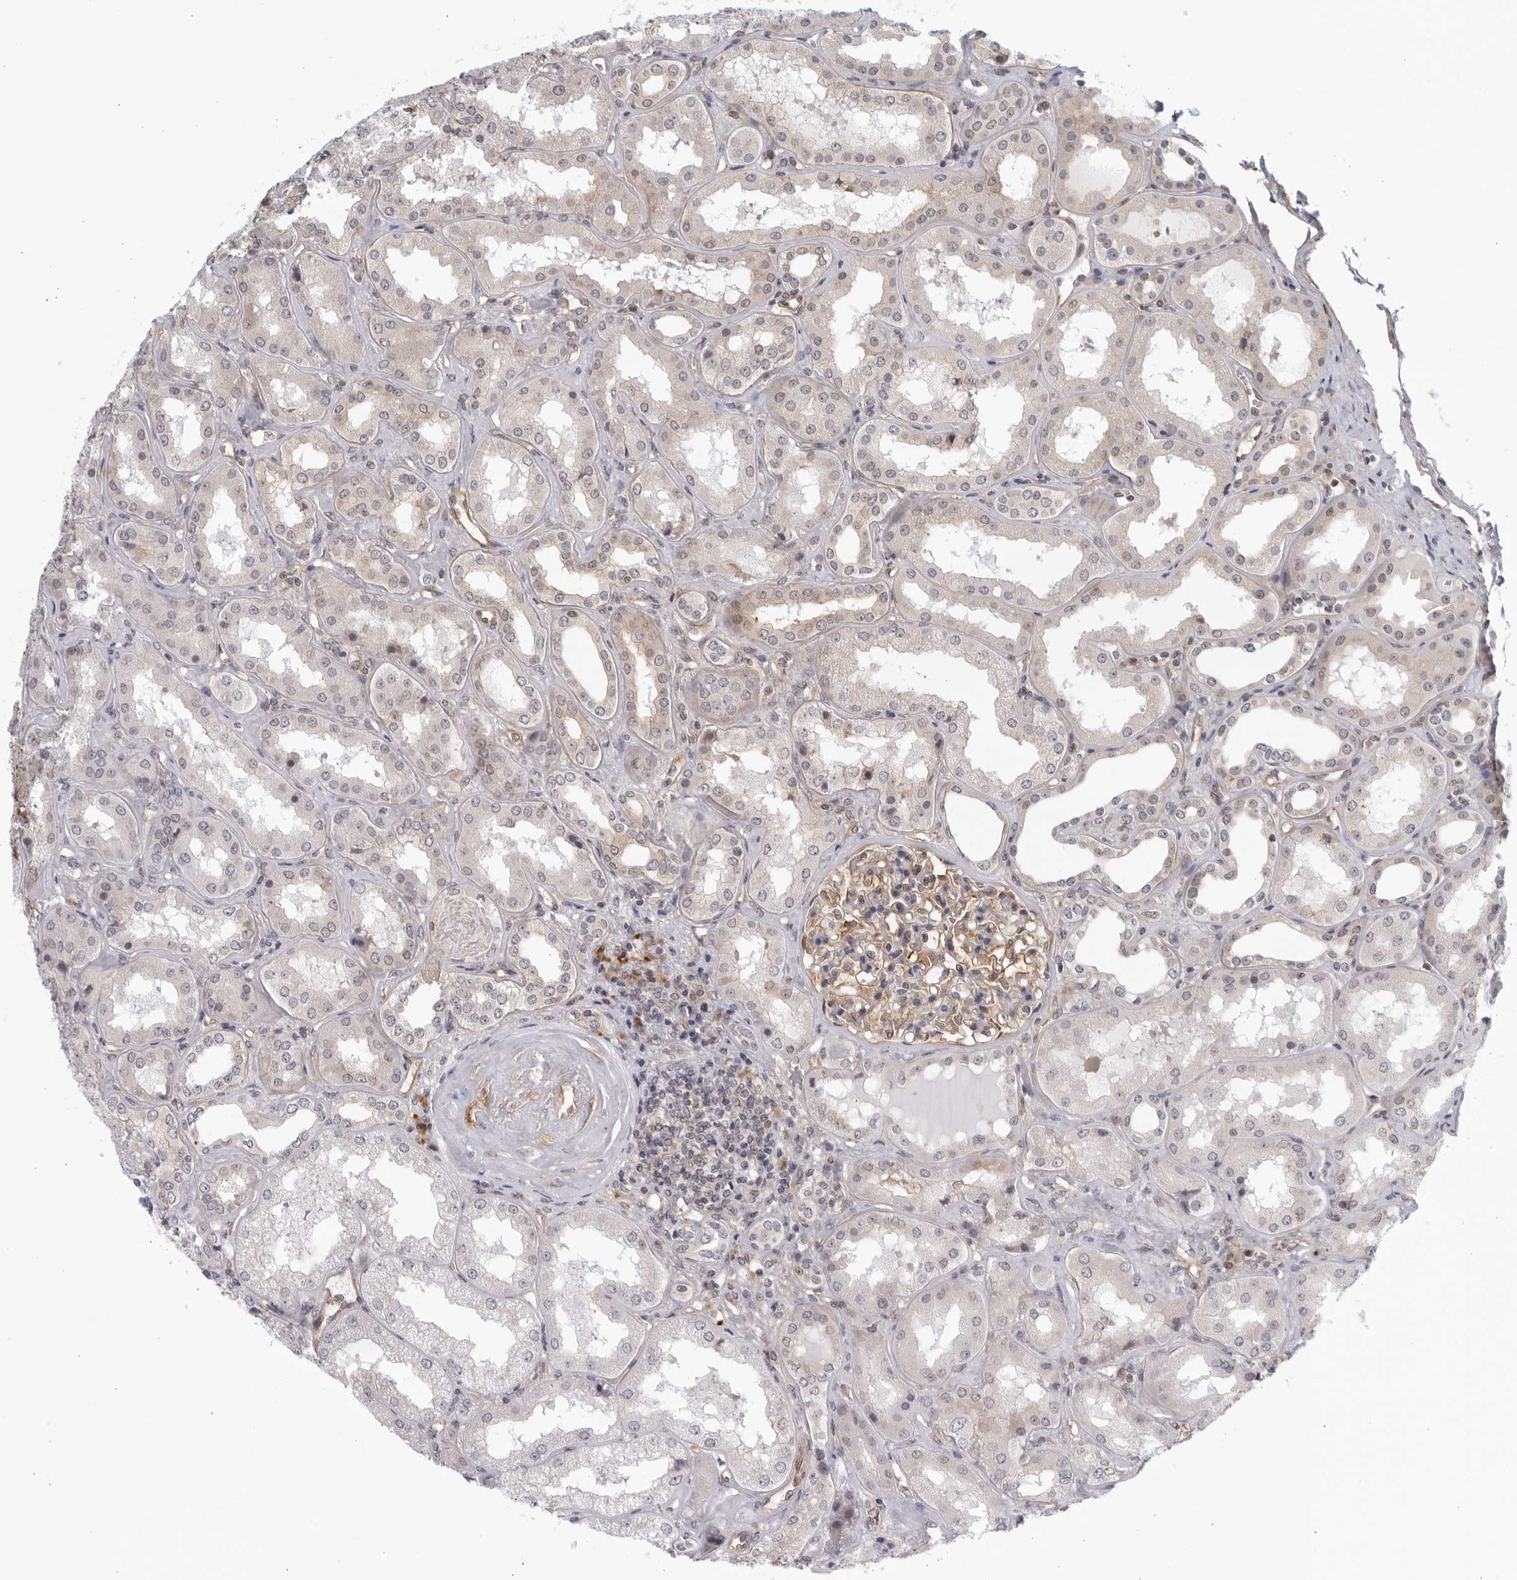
{"staining": {"intensity": "weak", "quantity": ">75%", "location": "cytoplasmic/membranous"}, "tissue": "kidney", "cell_type": "Cells in glomeruli", "image_type": "normal", "snomed": [{"axis": "morphology", "description": "Normal tissue, NOS"}, {"axis": "topography", "description": "Kidney"}], "caption": "Brown immunohistochemical staining in normal kidney displays weak cytoplasmic/membranous expression in approximately >75% of cells in glomeruli. (Brightfield microscopy of DAB IHC at high magnification).", "gene": "SERTAD4", "patient": {"sex": "female", "age": 56}}